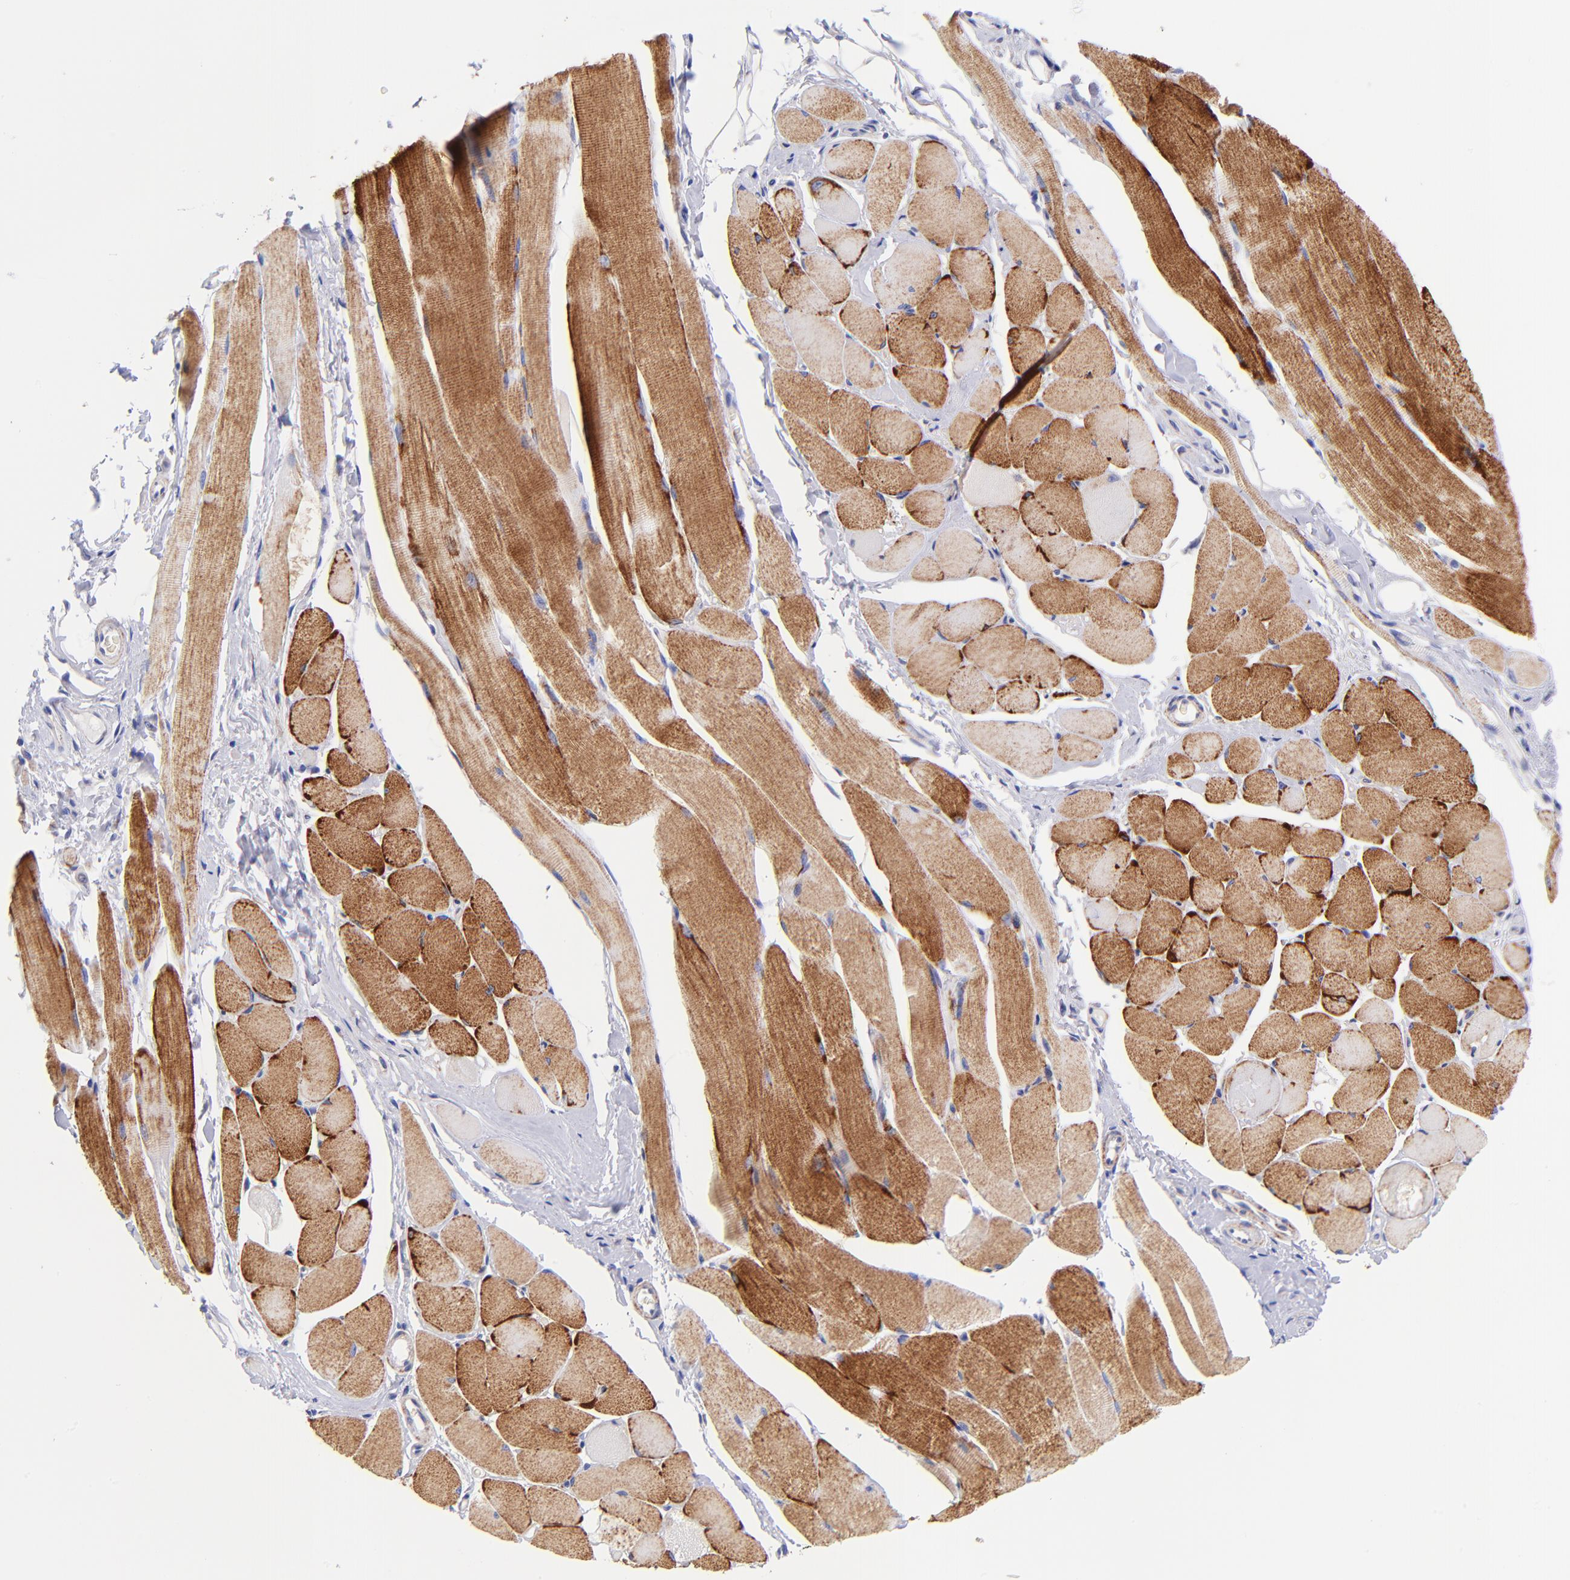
{"staining": {"intensity": "moderate", "quantity": ">75%", "location": "cytoplasmic/membranous"}, "tissue": "skeletal muscle", "cell_type": "Myocytes", "image_type": "normal", "snomed": [{"axis": "morphology", "description": "Normal tissue, NOS"}, {"axis": "topography", "description": "Skeletal muscle"}, {"axis": "topography", "description": "Peripheral nerve tissue"}], "caption": "Immunohistochemistry (IHC) (DAB (3,3'-diaminobenzidine)) staining of normal skeletal muscle reveals moderate cytoplasmic/membranous protein expression in about >75% of myocytes. Ihc stains the protein in brown and the nuclei are stained blue.", "gene": "NDUFB7", "patient": {"sex": "female", "age": 84}}